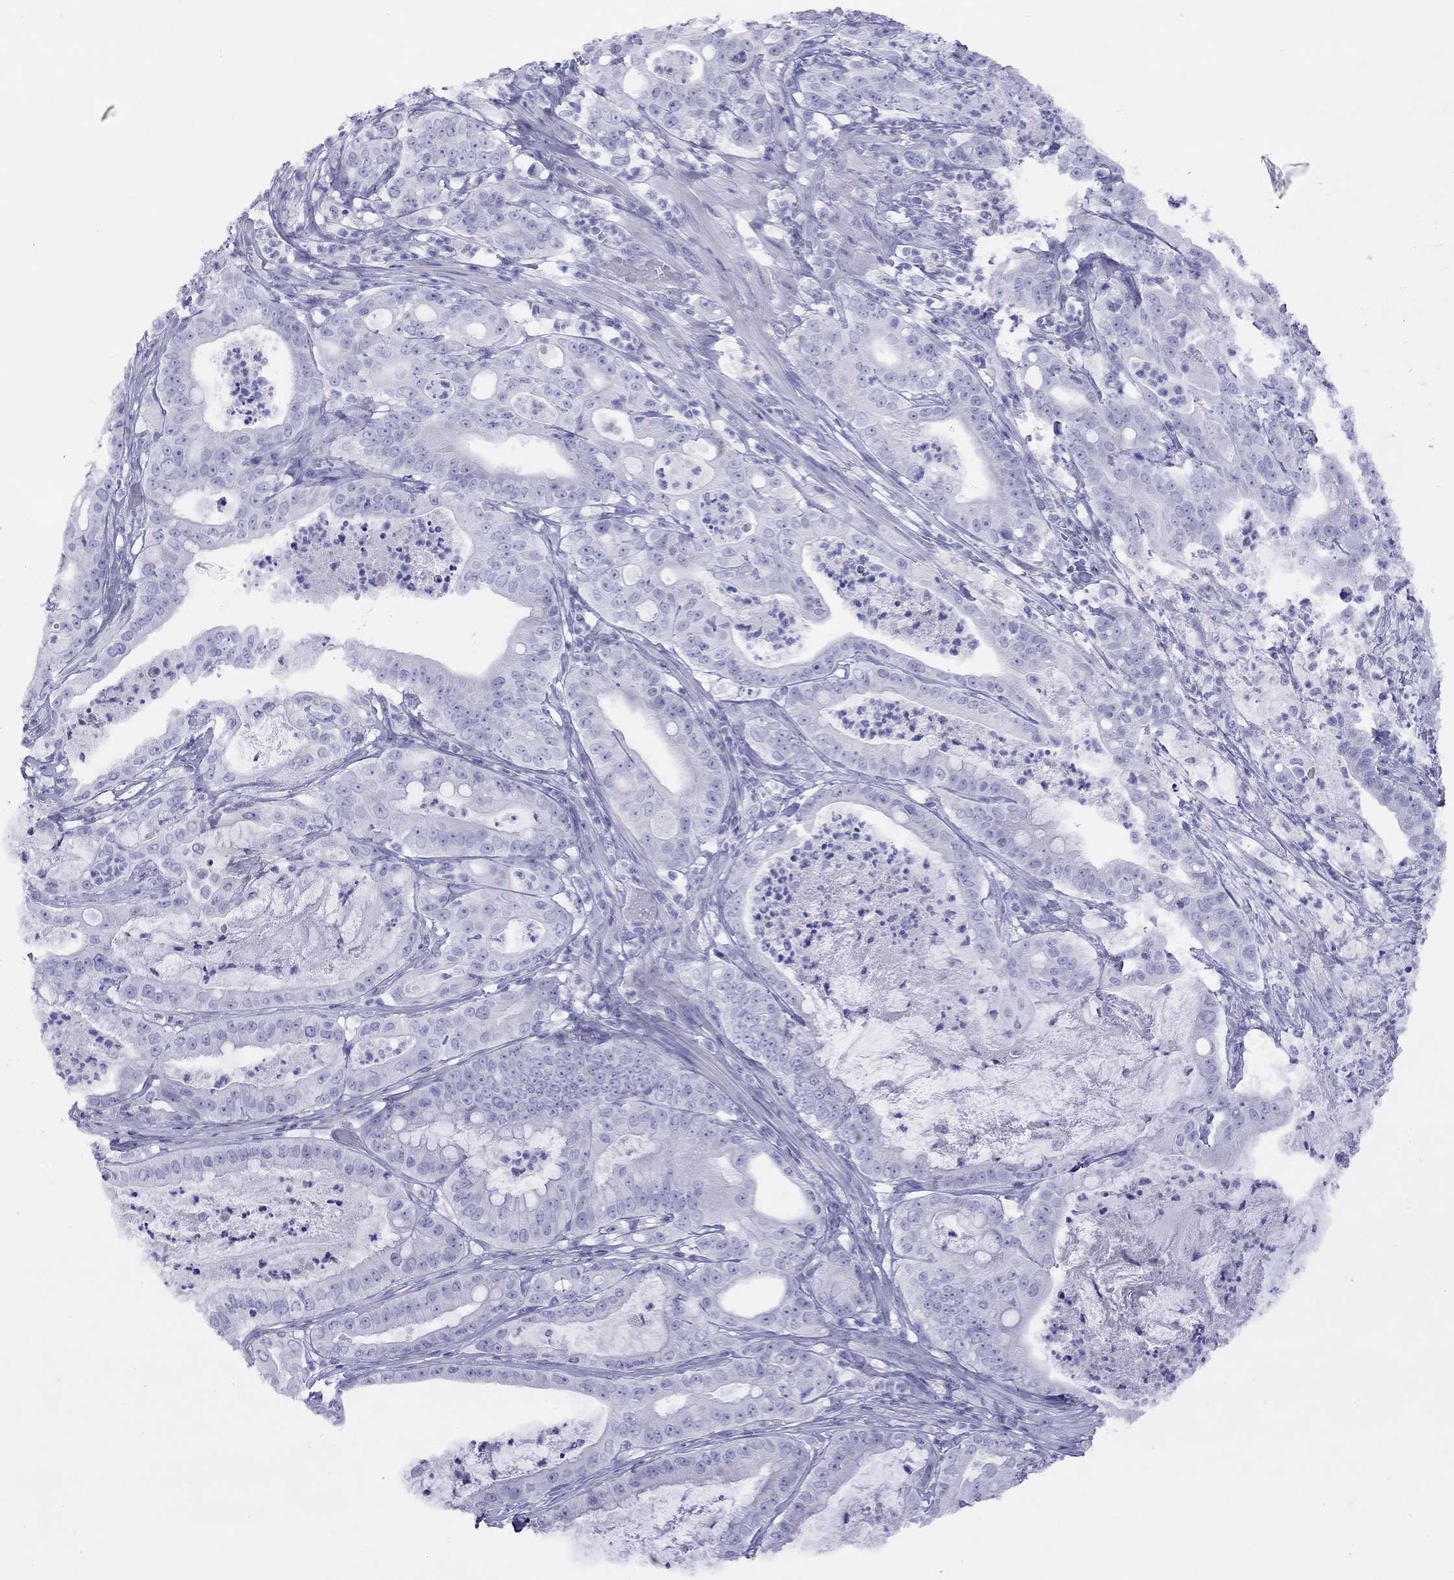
{"staining": {"intensity": "negative", "quantity": "none", "location": "none"}, "tissue": "pancreatic cancer", "cell_type": "Tumor cells", "image_type": "cancer", "snomed": [{"axis": "morphology", "description": "Adenocarcinoma, NOS"}, {"axis": "topography", "description": "Pancreas"}], "caption": "The immunohistochemistry histopathology image has no significant positivity in tumor cells of pancreatic adenocarcinoma tissue.", "gene": "SLC30A8", "patient": {"sex": "male", "age": 71}}